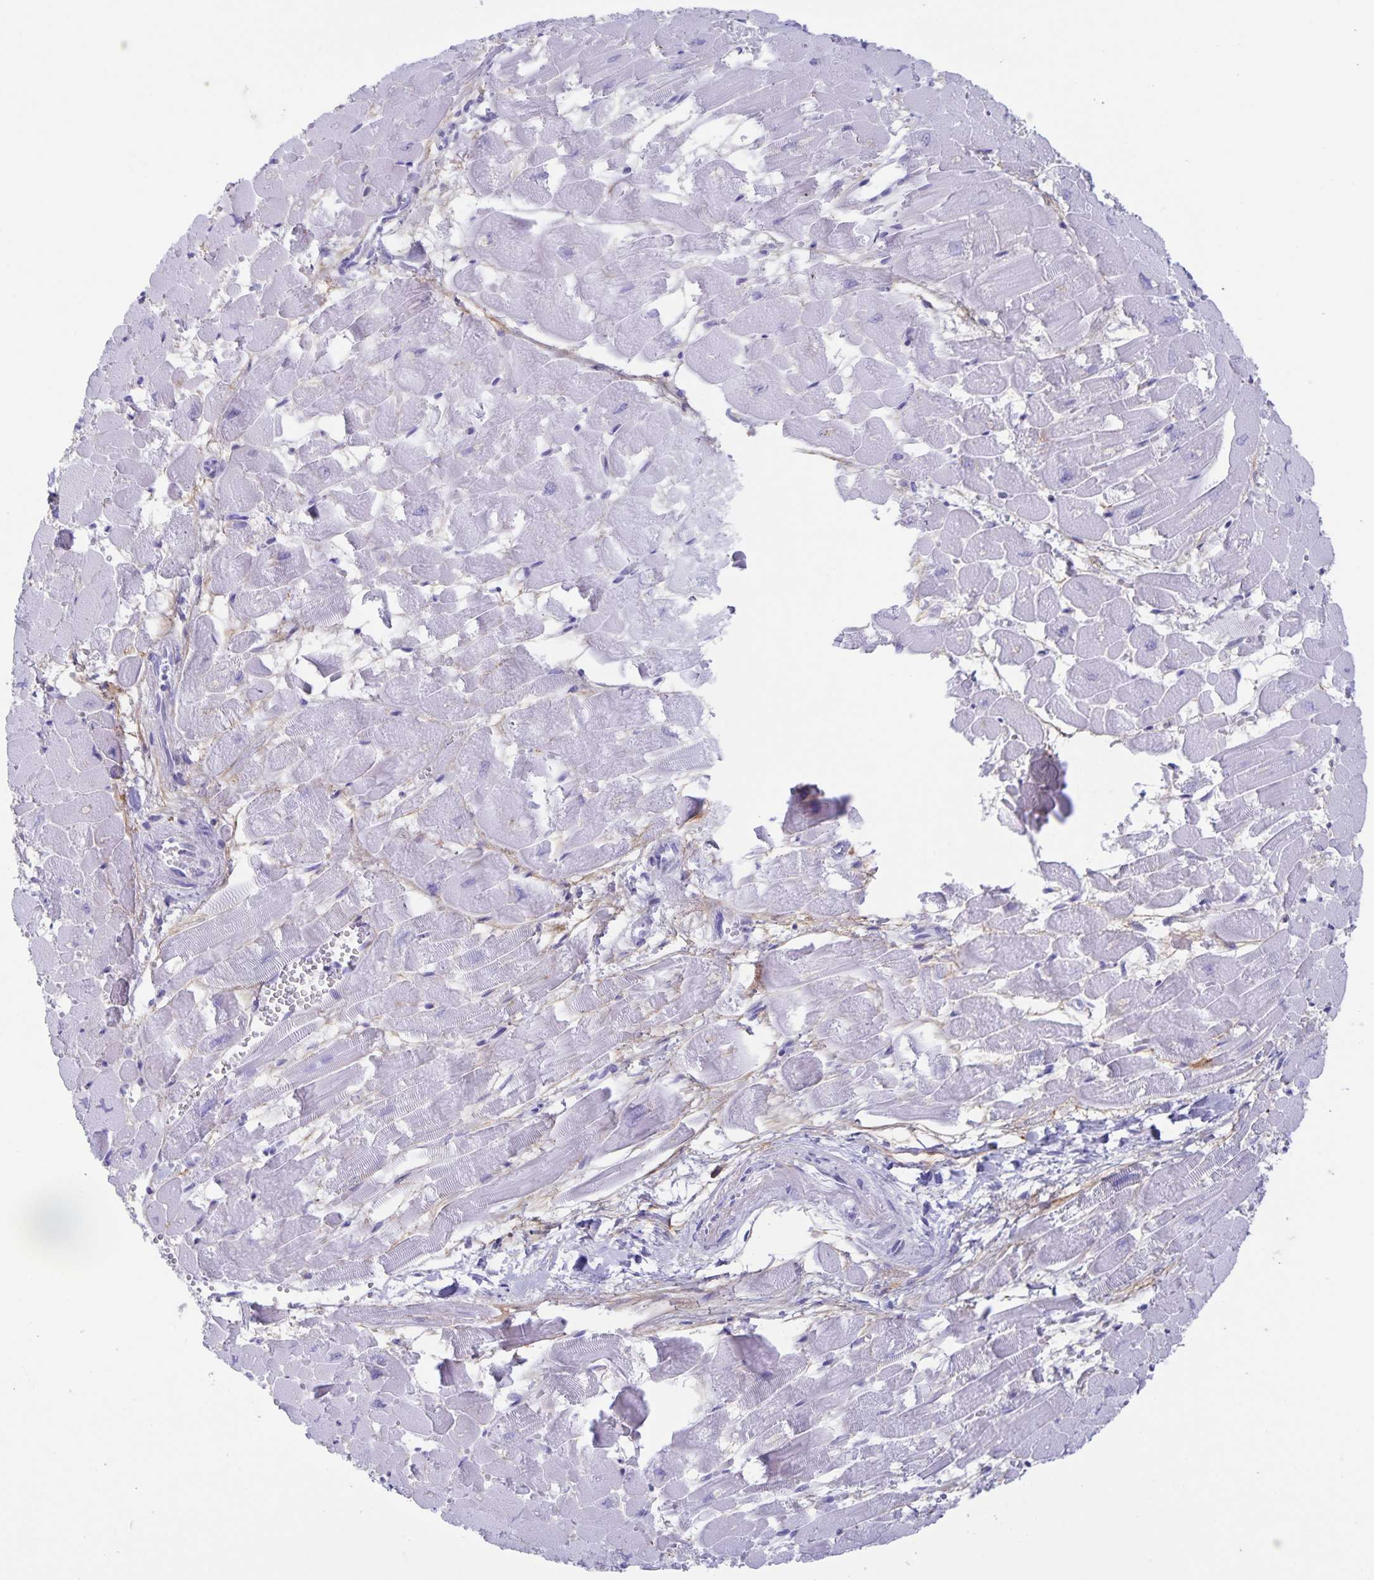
{"staining": {"intensity": "negative", "quantity": "none", "location": "none"}, "tissue": "heart muscle", "cell_type": "Cardiomyocytes", "image_type": "normal", "snomed": [{"axis": "morphology", "description": "Normal tissue, NOS"}, {"axis": "topography", "description": "Heart"}], "caption": "DAB immunohistochemical staining of unremarkable heart muscle shows no significant staining in cardiomyocytes. (DAB immunohistochemistry with hematoxylin counter stain).", "gene": "AQP4", "patient": {"sex": "female", "age": 52}}